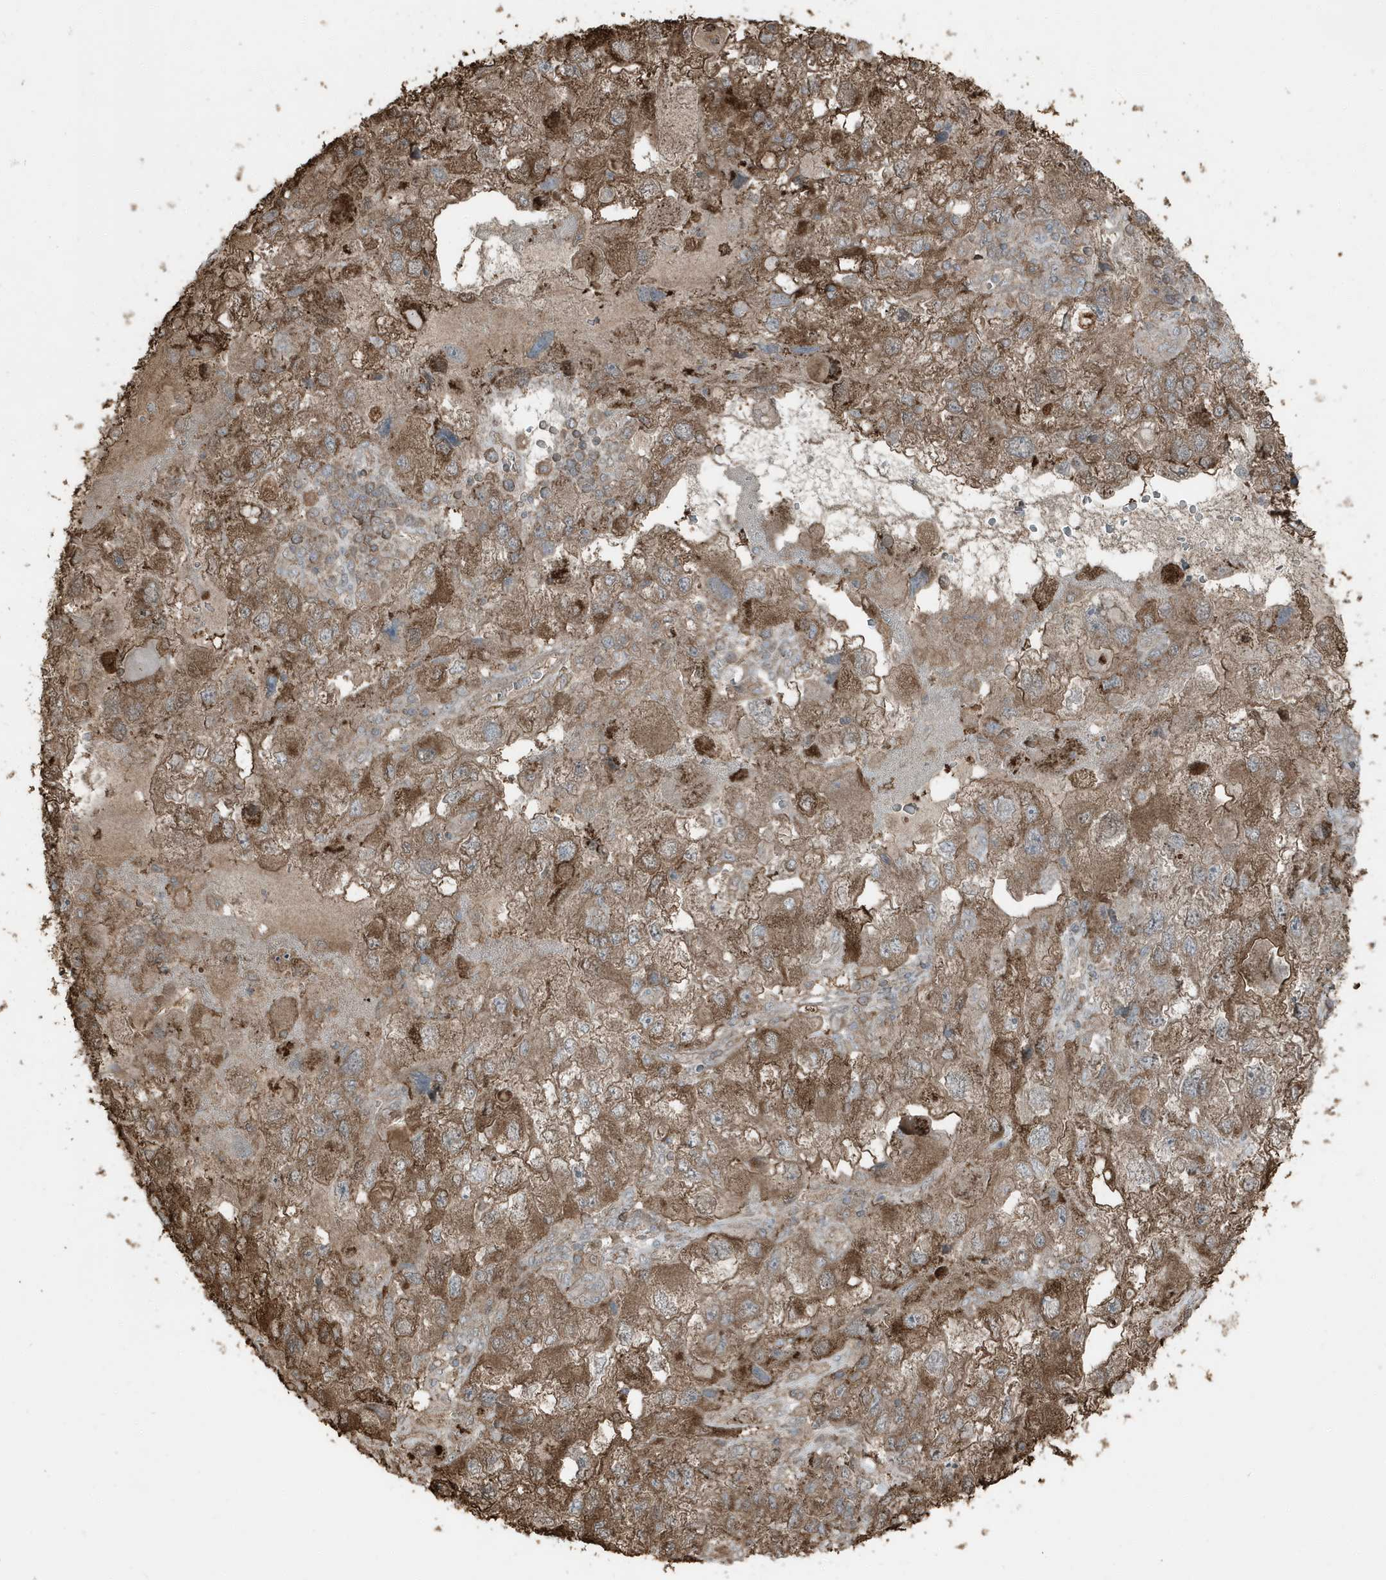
{"staining": {"intensity": "moderate", "quantity": ">75%", "location": "cytoplasmic/membranous"}, "tissue": "endometrial cancer", "cell_type": "Tumor cells", "image_type": "cancer", "snomed": [{"axis": "morphology", "description": "Adenocarcinoma, NOS"}, {"axis": "topography", "description": "Endometrium"}], "caption": "High-magnification brightfield microscopy of endometrial cancer stained with DAB (brown) and counterstained with hematoxylin (blue). tumor cells exhibit moderate cytoplasmic/membranous positivity is appreciated in about>75% of cells.", "gene": "AZI2", "patient": {"sex": "female", "age": 49}}